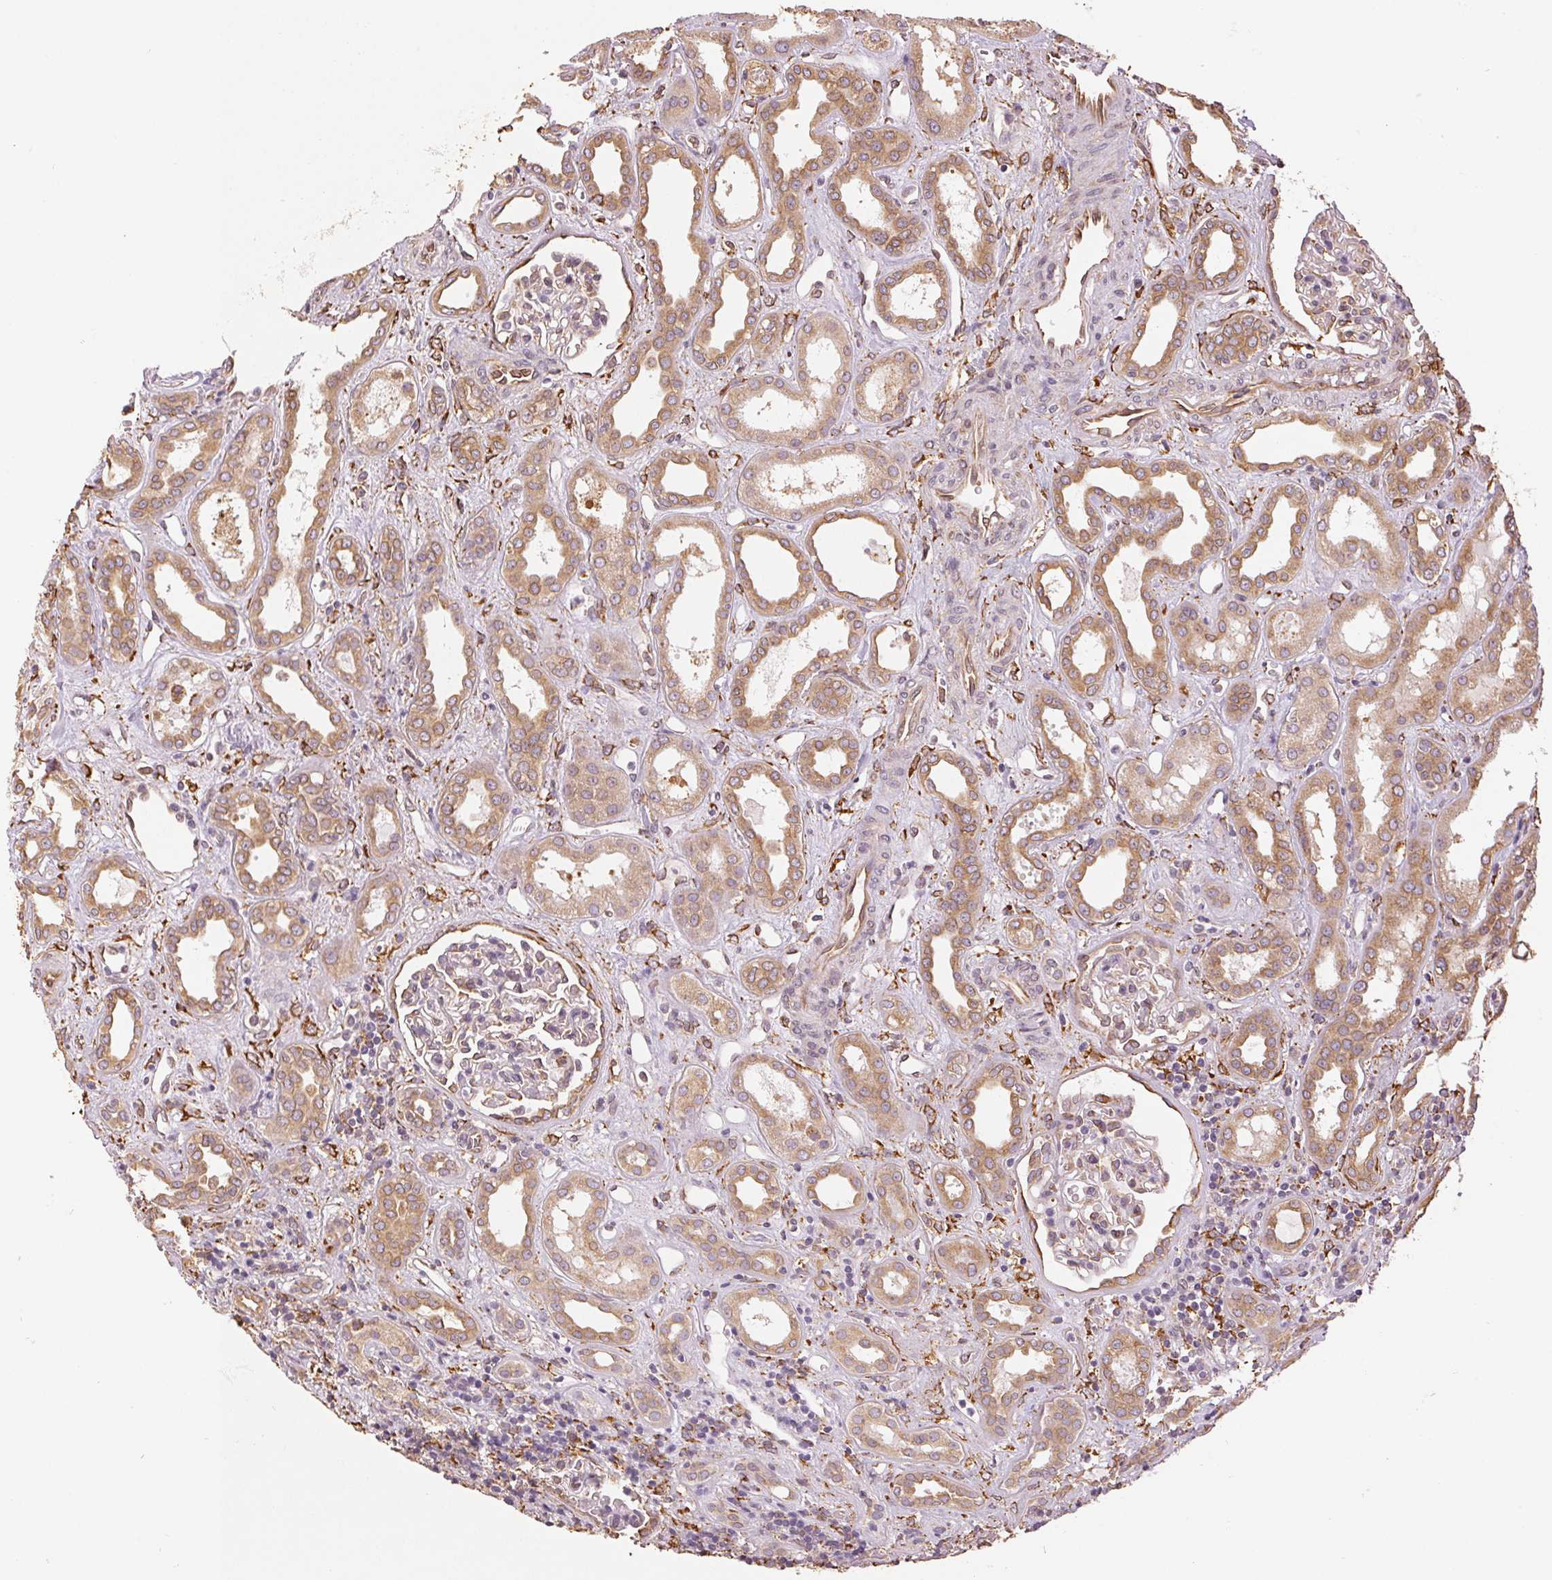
{"staining": {"intensity": "weak", "quantity": "<25%", "location": "cytoplasmic/membranous"}, "tissue": "kidney", "cell_type": "Cells in glomeruli", "image_type": "normal", "snomed": [{"axis": "morphology", "description": "Normal tissue, NOS"}, {"axis": "topography", "description": "Kidney"}], "caption": "Immunohistochemistry (IHC) photomicrograph of normal human kidney stained for a protein (brown), which demonstrates no expression in cells in glomeruli.", "gene": "RCN3", "patient": {"sex": "male", "age": 59}}